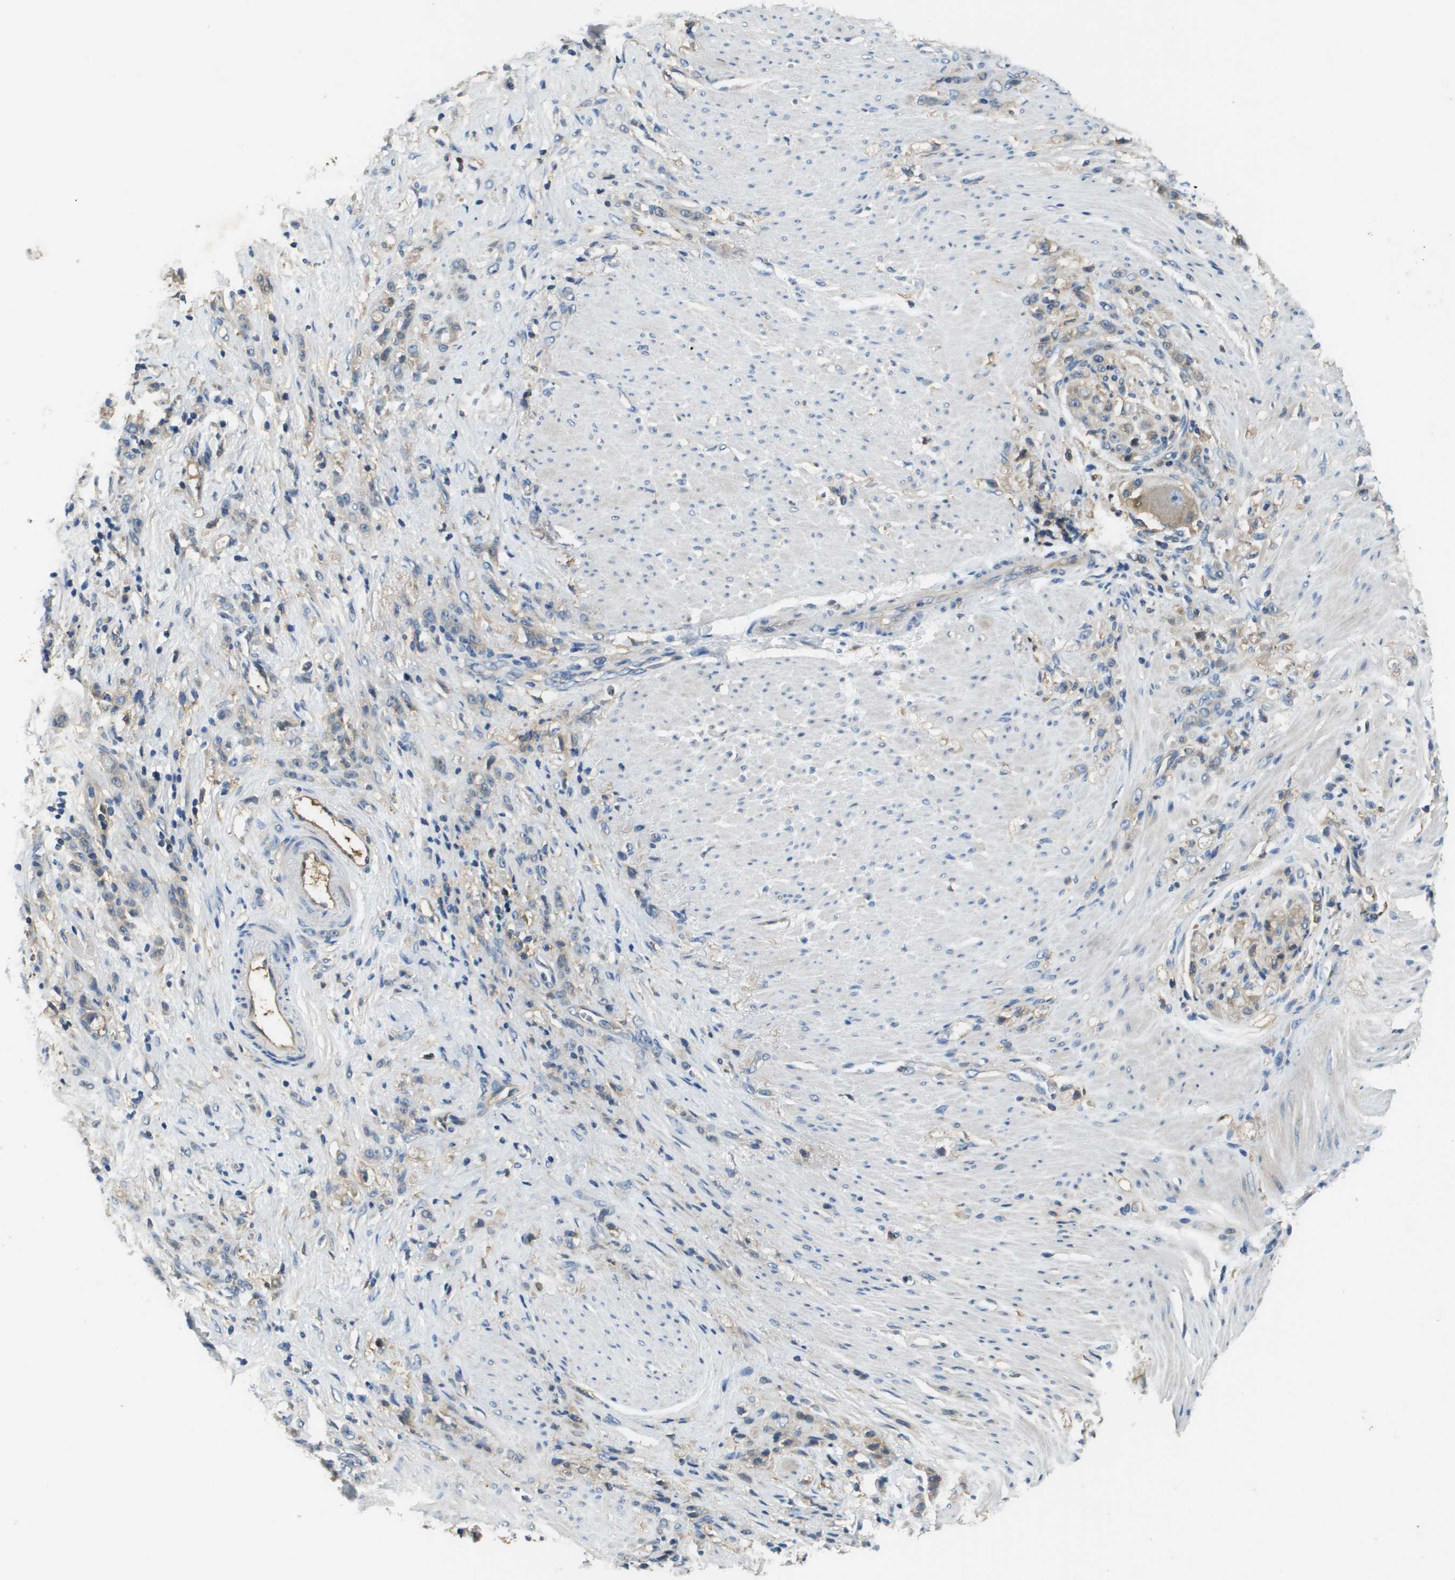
{"staining": {"intensity": "weak", "quantity": "<25%", "location": "cytoplasmic/membranous"}, "tissue": "stomach cancer", "cell_type": "Tumor cells", "image_type": "cancer", "snomed": [{"axis": "morphology", "description": "Adenocarcinoma, NOS"}, {"axis": "topography", "description": "Stomach"}], "caption": "There is no significant staining in tumor cells of stomach adenocarcinoma. The staining is performed using DAB (3,3'-diaminobenzidine) brown chromogen with nuclei counter-stained in using hematoxylin.", "gene": "SLC16A3", "patient": {"sex": "male", "age": 82}}